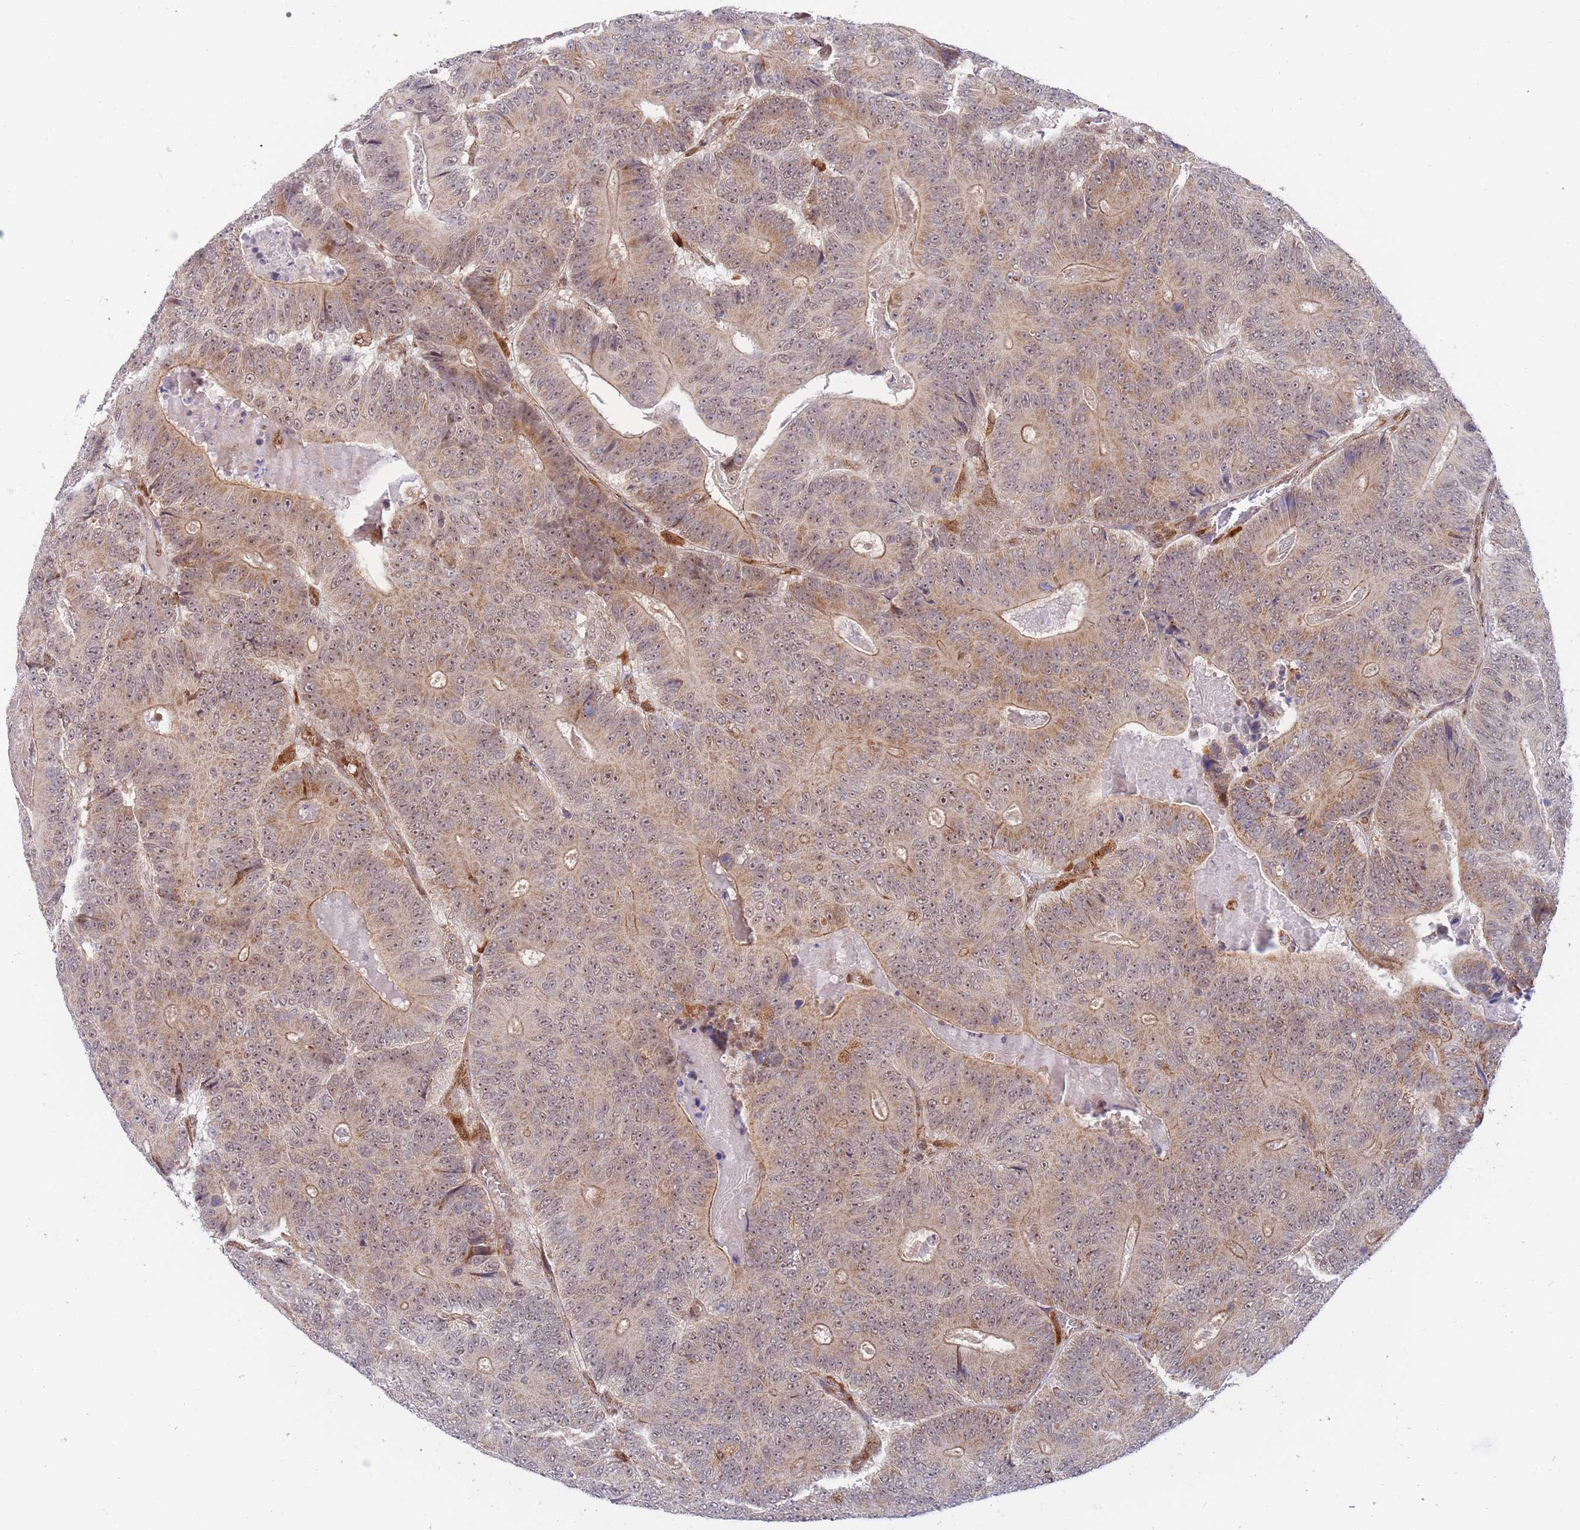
{"staining": {"intensity": "weak", "quantity": "25%-75%", "location": "cytoplasmic/membranous,nuclear"}, "tissue": "colorectal cancer", "cell_type": "Tumor cells", "image_type": "cancer", "snomed": [{"axis": "morphology", "description": "Adenocarcinoma, NOS"}, {"axis": "topography", "description": "Colon"}], "caption": "The histopathology image demonstrates staining of adenocarcinoma (colorectal), revealing weak cytoplasmic/membranous and nuclear protein positivity (brown color) within tumor cells. The protein is shown in brown color, while the nuclei are stained blue.", "gene": "BOD1L1", "patient": {"sex": "male", "age": 83}}